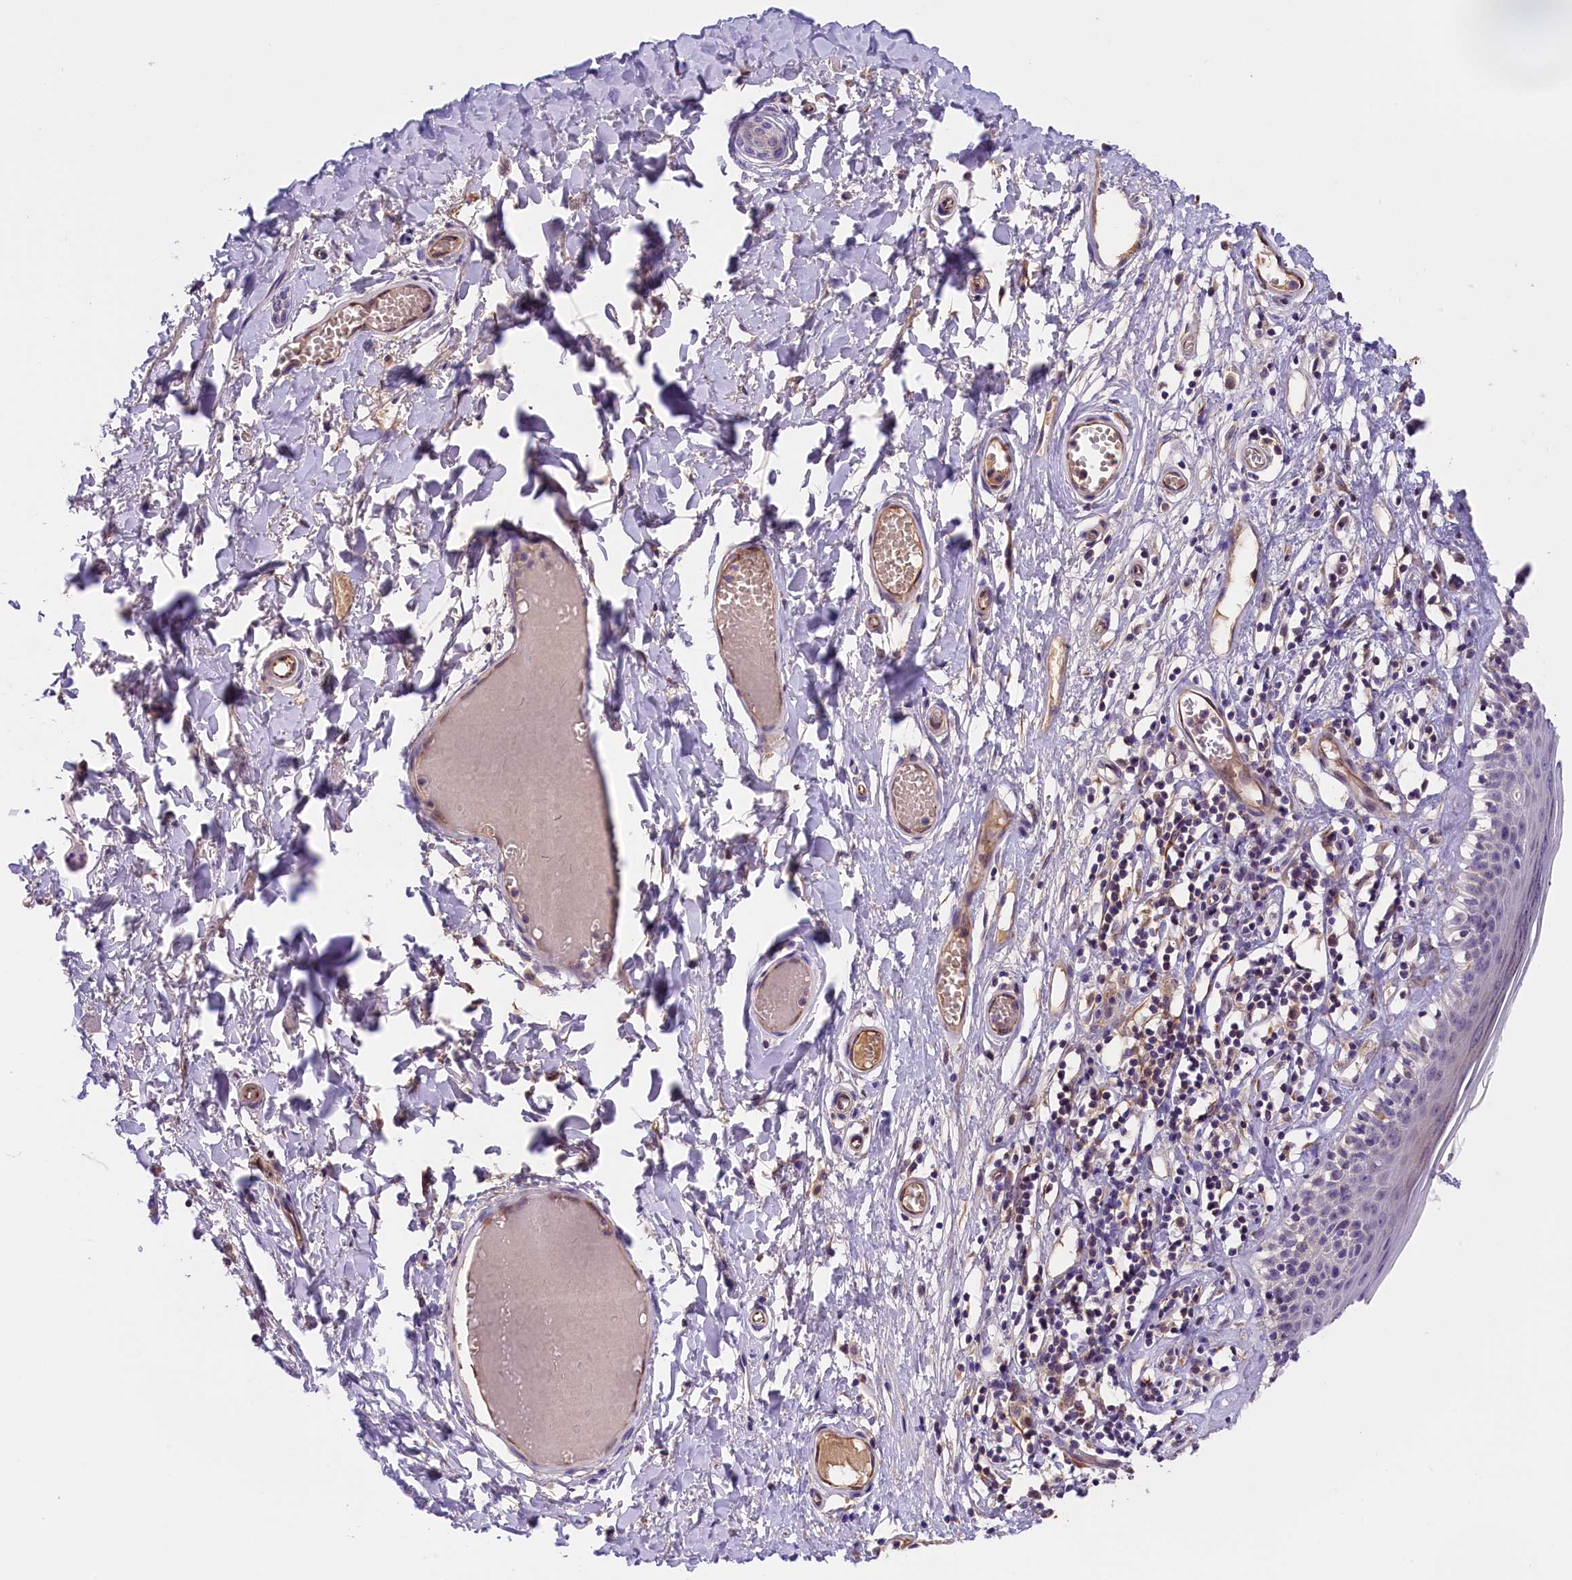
{"staining": {"intensity": "negative", "quantity": "none", "location": "none"}, "tissue": "skin", "cell_type": "Epidermal cells", "image_type": "normal", "snomed": [{"axis": "morphology", "description": "Normal tissue, NOS"}, {"axis": "topography", "description": "Adipose tissue"}, {"axis": "topography", "description": "Vascular tissue"}, {"axis": "topography", "description": "Vulva"}, {"axis": "topography", "description": "Peripheral nerve tissue"}], "caption": "The immunohistochemistry (IHC) micrograph has no significant staining in epidermal cells of skin.", "gene": "CCDC32", "patient": {"sex": "female", "age": 86}}